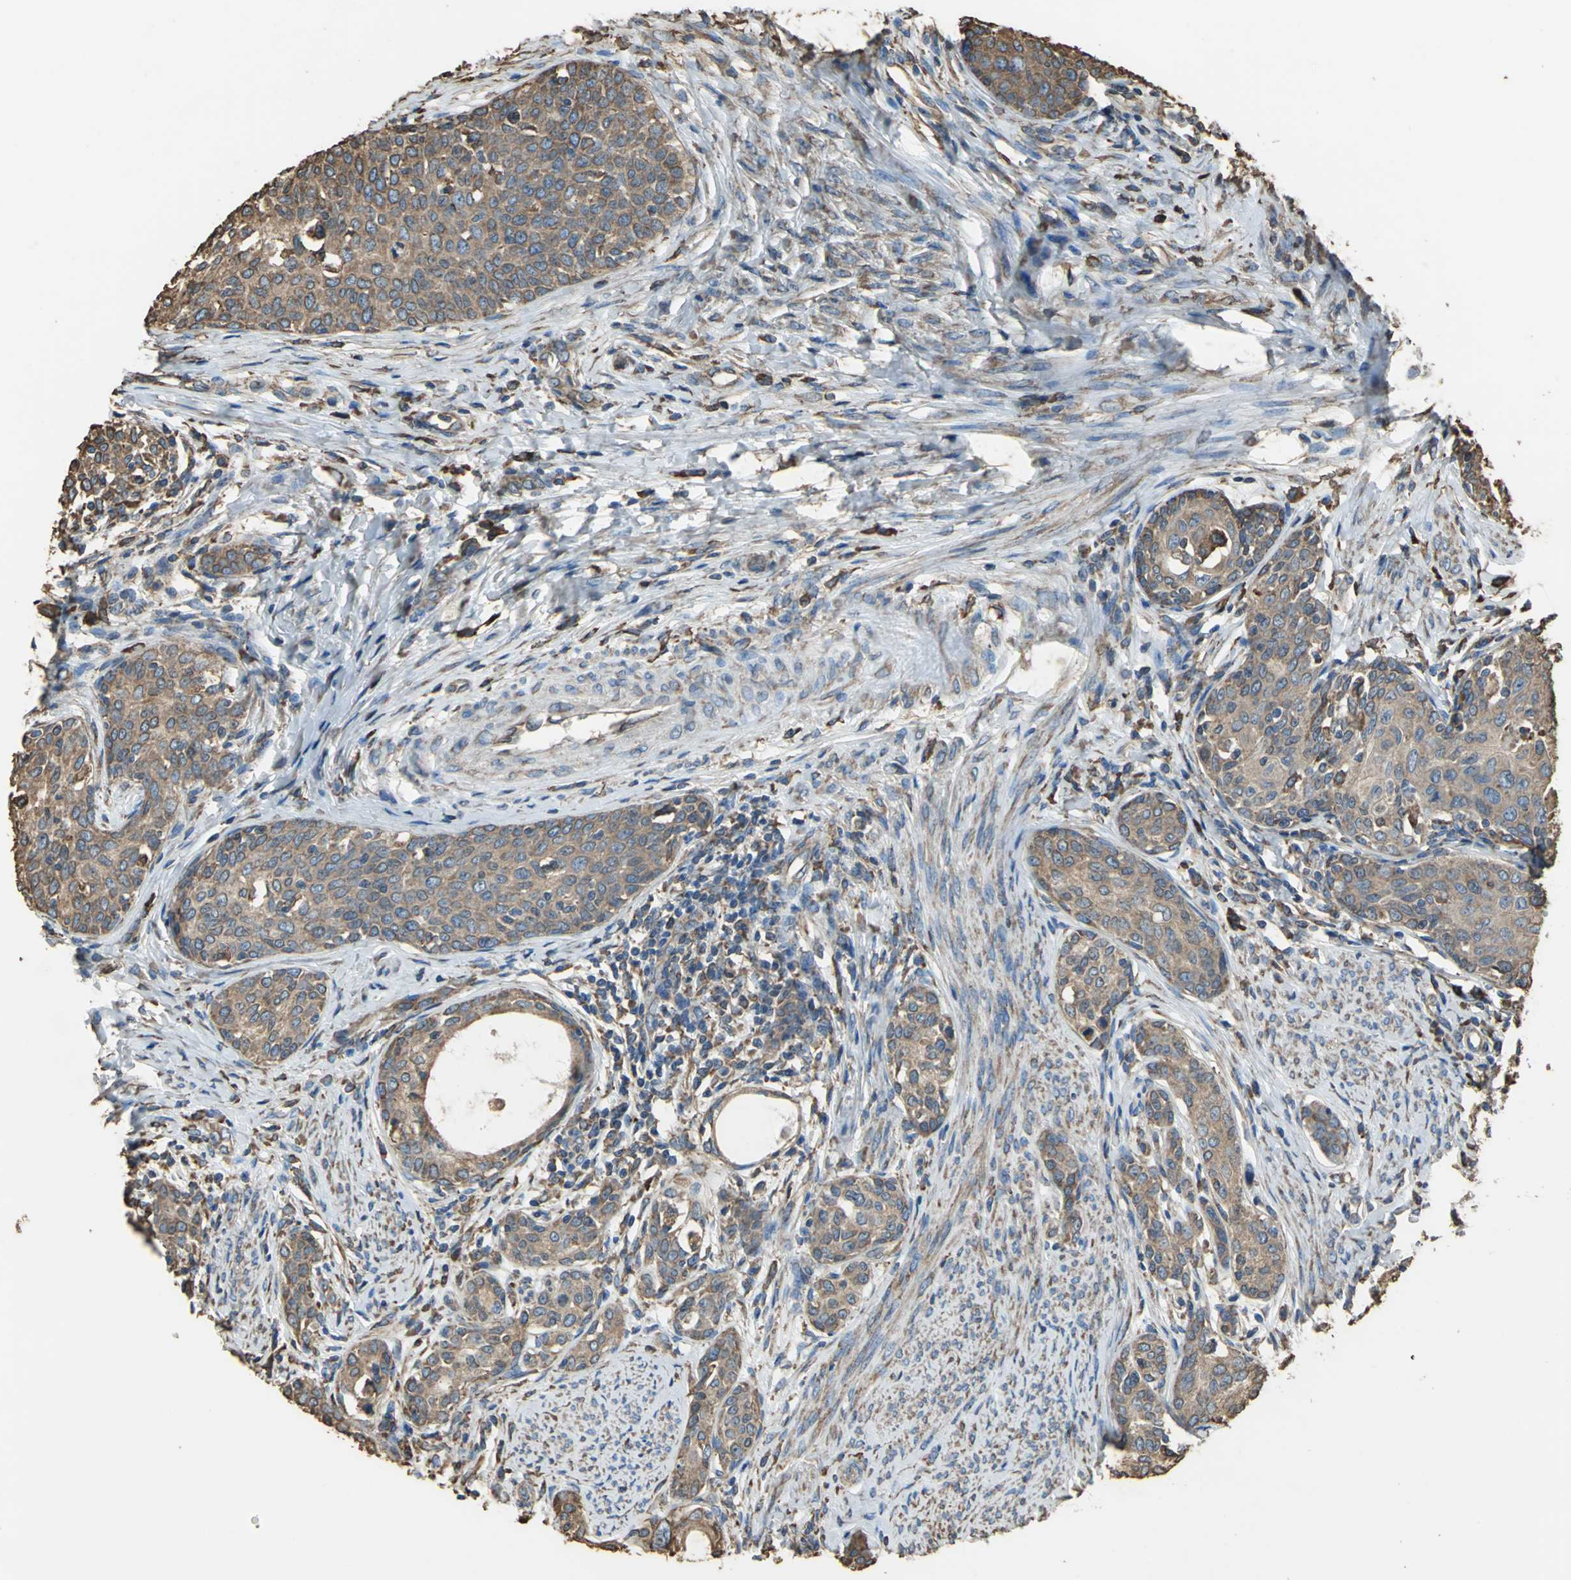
{"staining": {"intensity": "moderate", "quantity": ">75%", "location": "cytoplasmic/membranous"}, "tissue": "cervical cancer", "cell_type": "Tumor cells", "image_type": "cancer", "snomed": [{"axis": "morphology", "description": "Squamous cell carcinoma, NOS"}, {"axis": "morphology", "description": "Adenocarcinoma, NOS"}, {"axis": "topography", "description": "Cervix"}], "caption": "Immunohistochemistry staining of cervical cancer, which exhibits medium levels of moderate cytoplasmic/membranous positivity in approximately >75% of tumor cells indicating moderate cytoplasmic/membranous protein expression. The staining was performed using DAB (brown) for protein detection and nuclei were counterstained in hematoxylin (blue).", "gene": "GPANK1", "patient": {"sex": "female", "age": 52}}